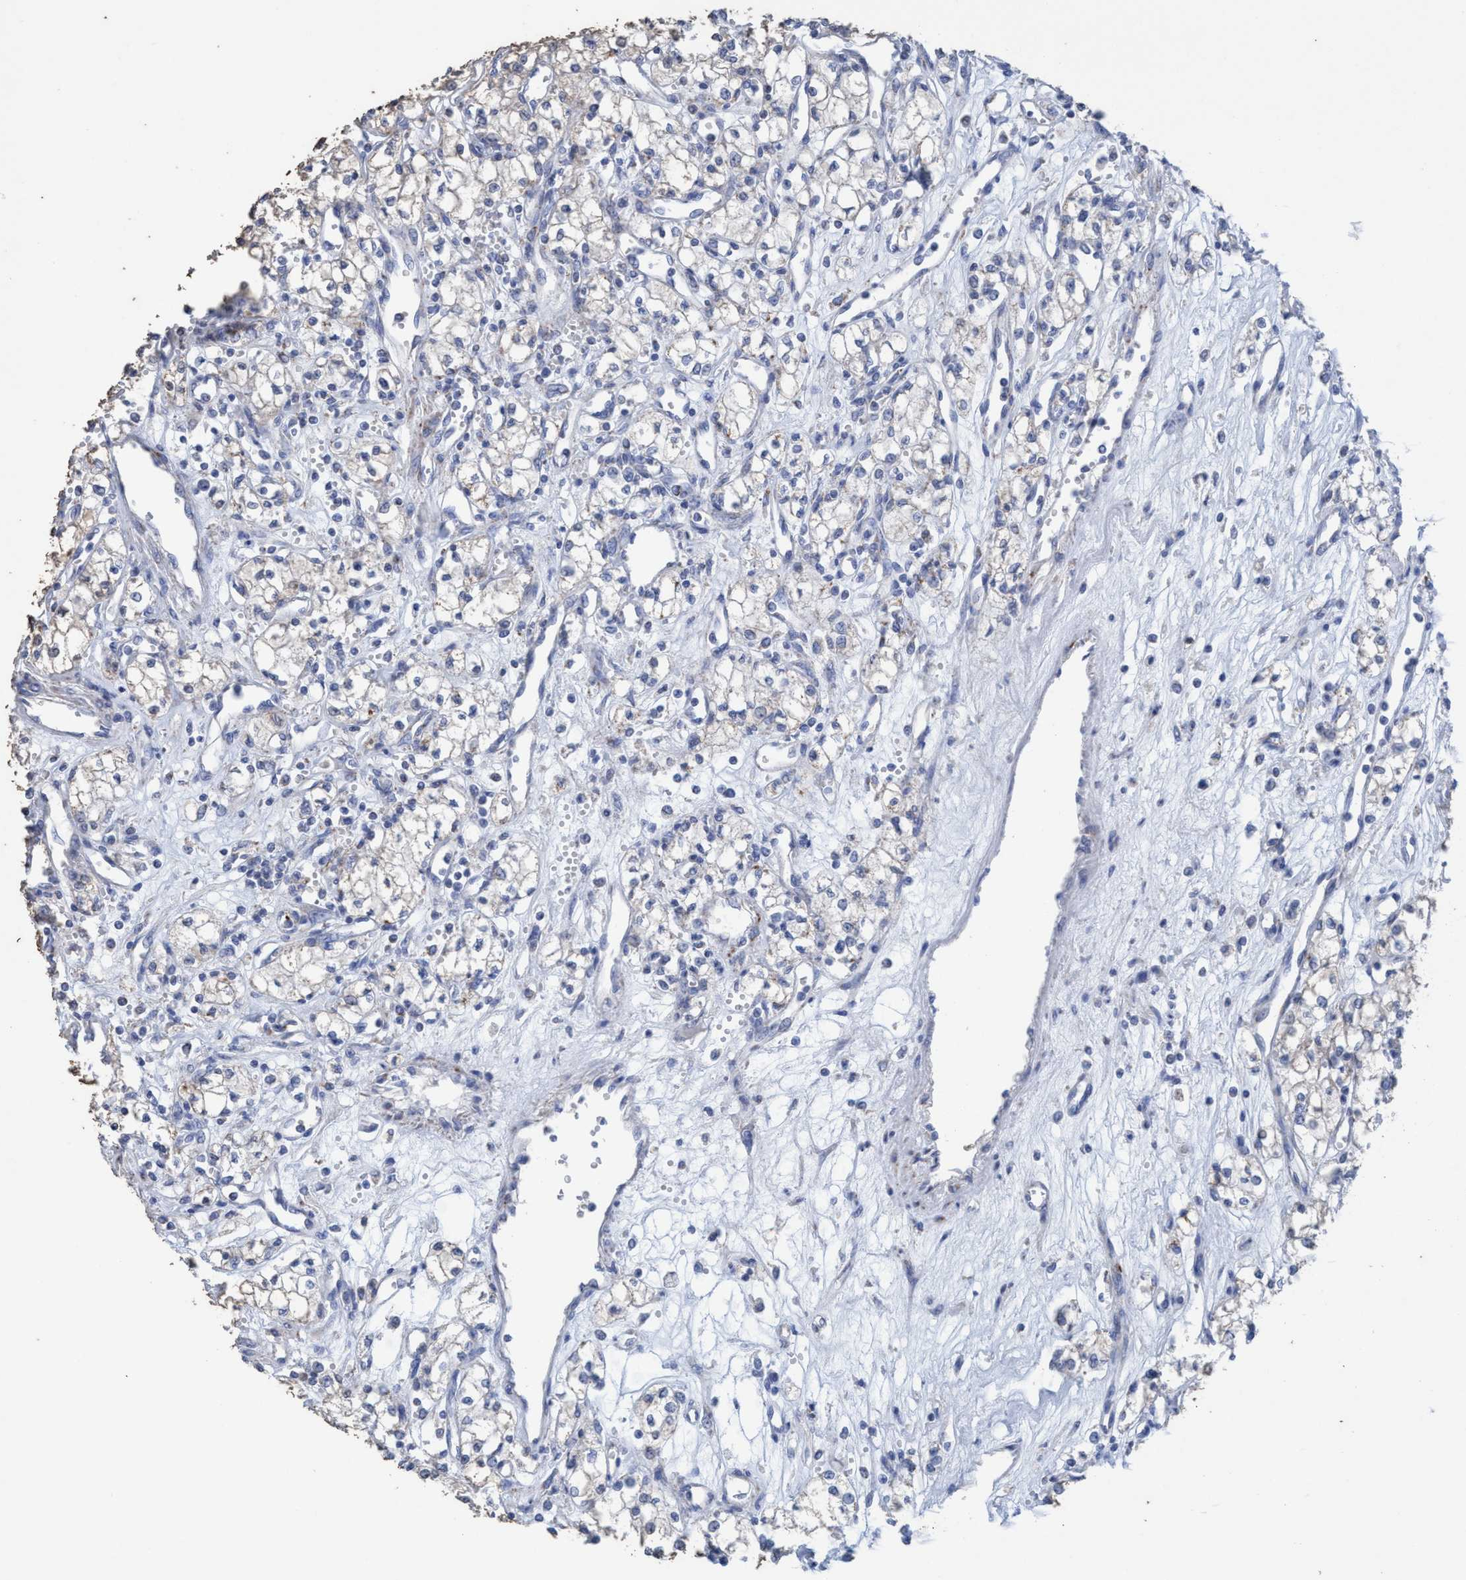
{"staining": {"intensity": "negative", "quantity": "none", "location": "none"}, "tissue": "renal cancer", "cell_type": "Tumor cells", "image_type": "cancer", "snomed": [{"axis": "morphology", "description": "Adenocarcinoma, NOS"}, {"axis": "topography", "description": "Kidney"}], "caption": "An immunohistochemistry (IHC) micrograph of renal cancer (adenocarcinoma) is shown. There is no staining in tumor cells of renal cancer (adenocarcinoma).", "gene": "RSAD1", "patient": {"sex": "male", "age": 59}}